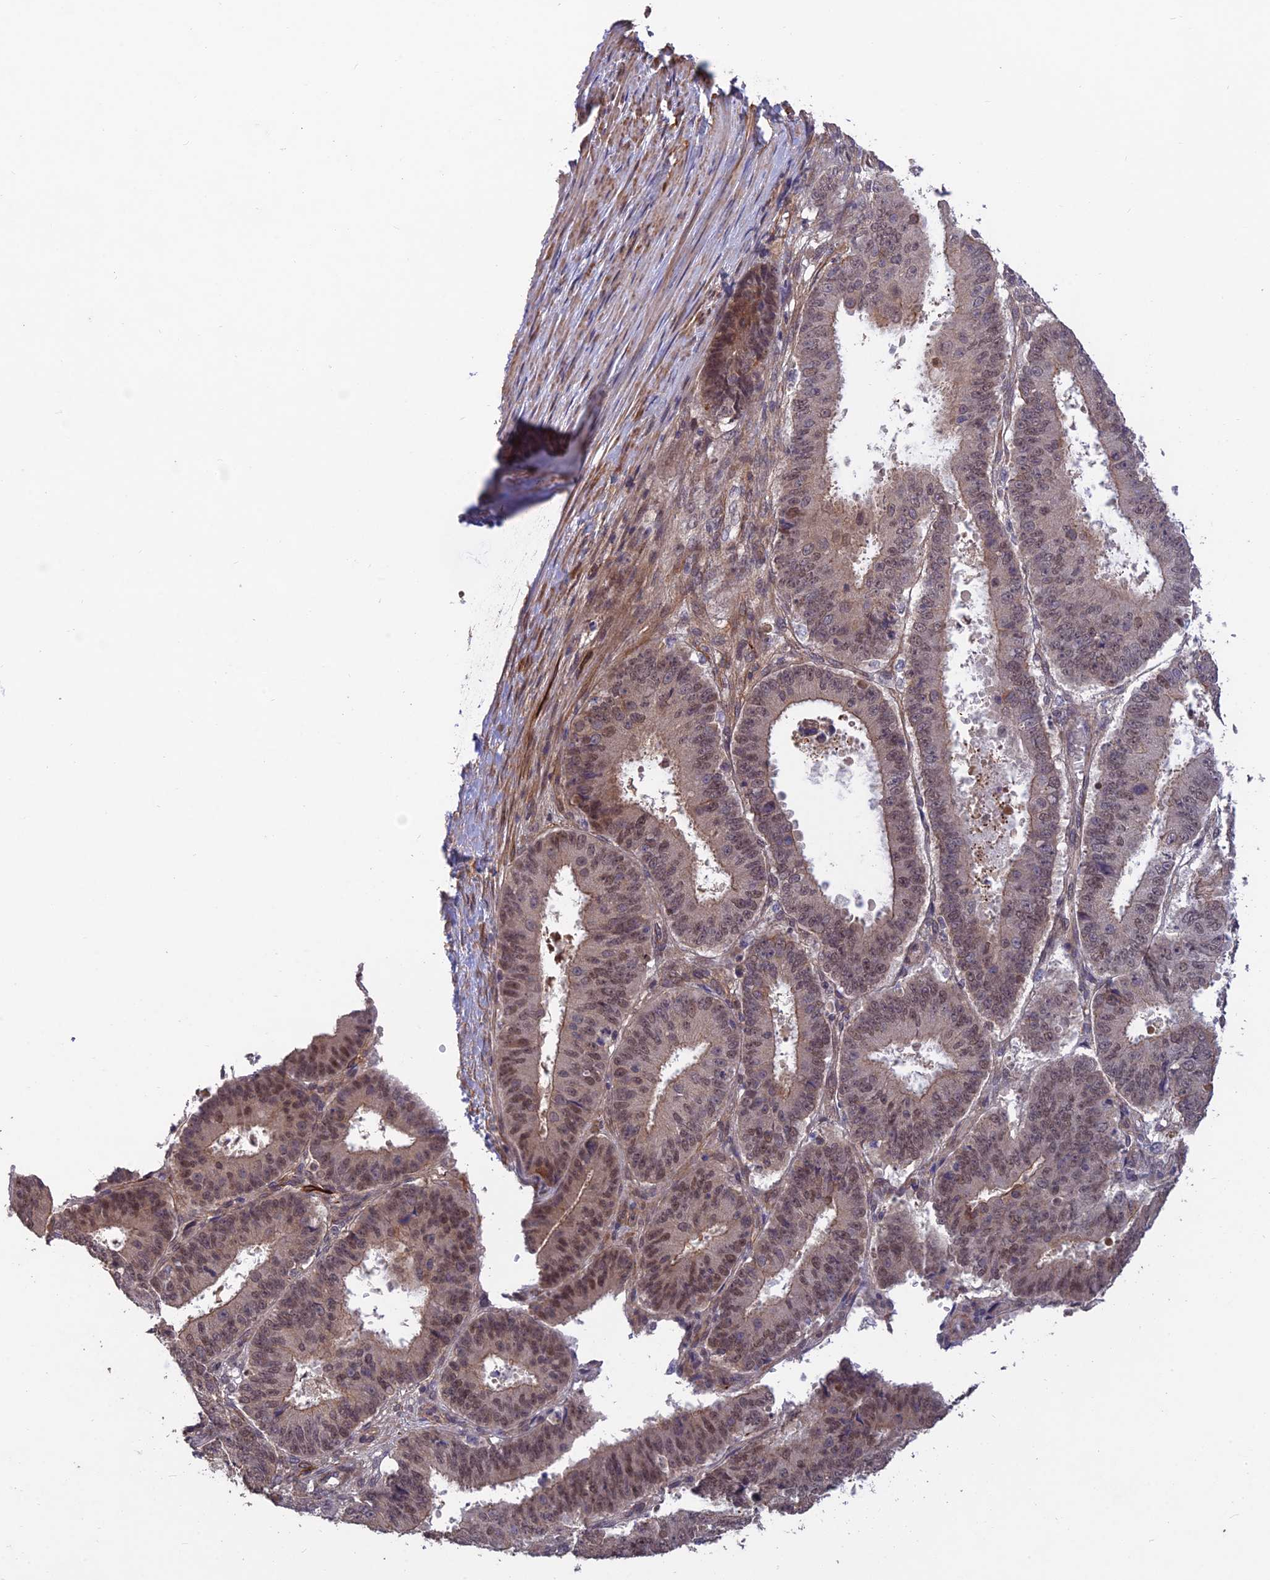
{"staining": {"intensity": "moderate", "quantity": "25%-75%", "location": "cytoplasmic/membranous,nuclear"}, "tissue": "ovarian cancer", "cell_type": "Tumor cells", "image_type": "cancer", "snomed": [{"axis": "morphology", "description": "Carcinoma, endometroid"}, {"axis": "topography", "description": "Appendix"}, {"axis": "topography", "description": "Ovary"}], "caption": "The immunohistochemical stain labels moderate cytoplasmic/membranous and nuclear expression in tumor cells of ovarian cancer tissue. Nuclei are stained in blue.", "gene": "PAGR1", "patient": {"sex": "female", "age": 42}}